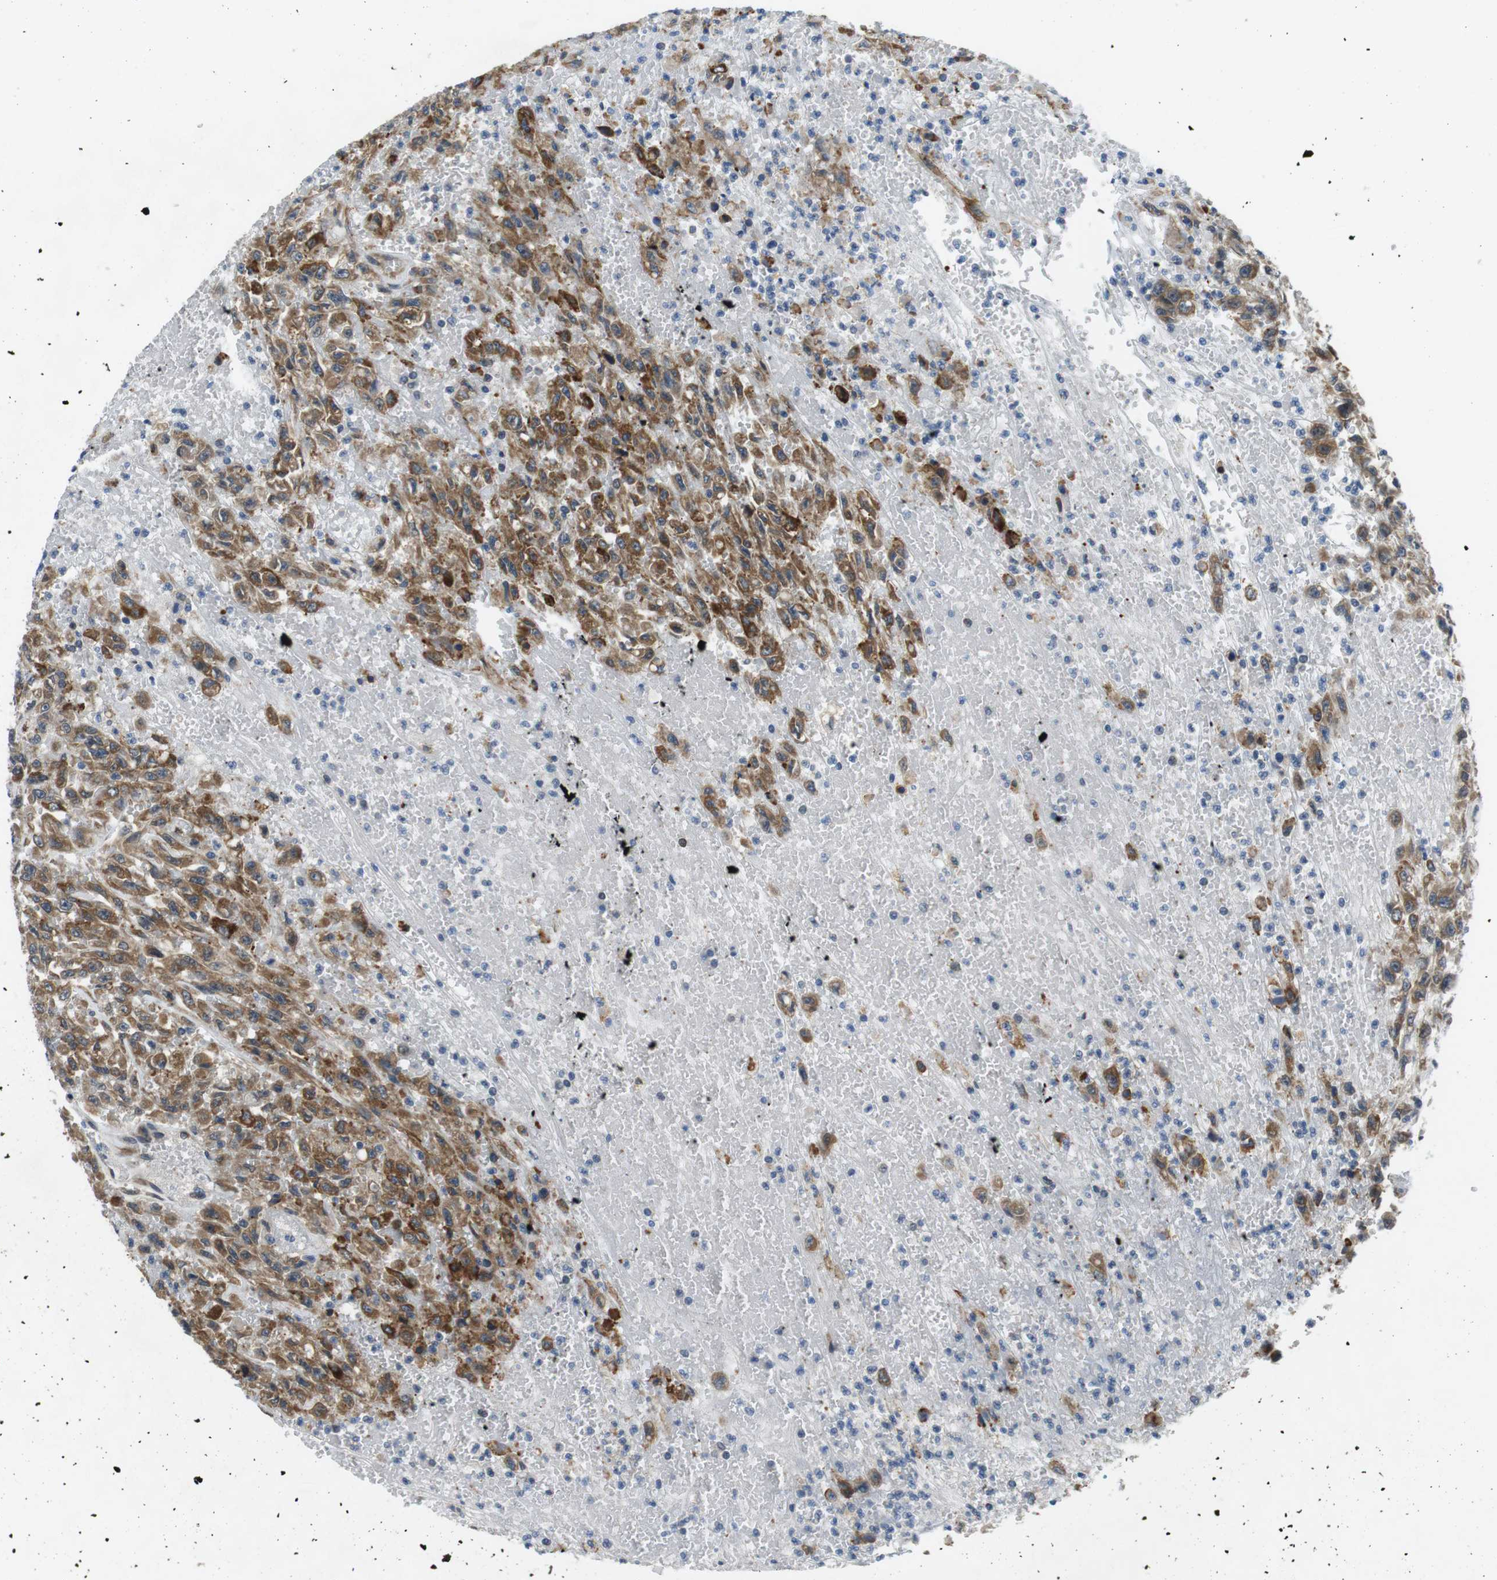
{"staining": {"intensity": "moderate", "quantity": ">75%", "location": "cytoplasmic/membranous"}, "tissue": "urothelial cancer", "cell_type": "Tumor cells", "image_type": "cancer", "snomed": [{"axis": "morphology", "description": "Urothelial carcinoma, High grade"}, {"axis": "topography", "description": "Urinary bladder"}], "caption": "This photomicrograph demonstrates immunohistochemistry (IHC) staining of urothelial carcinoma (high-grade), with medium moderate cytoplasmic/membranous staining in about >75% of tumor cells.", "gene": "PALD1", "patient": {"sex": "male", "age": 46}}